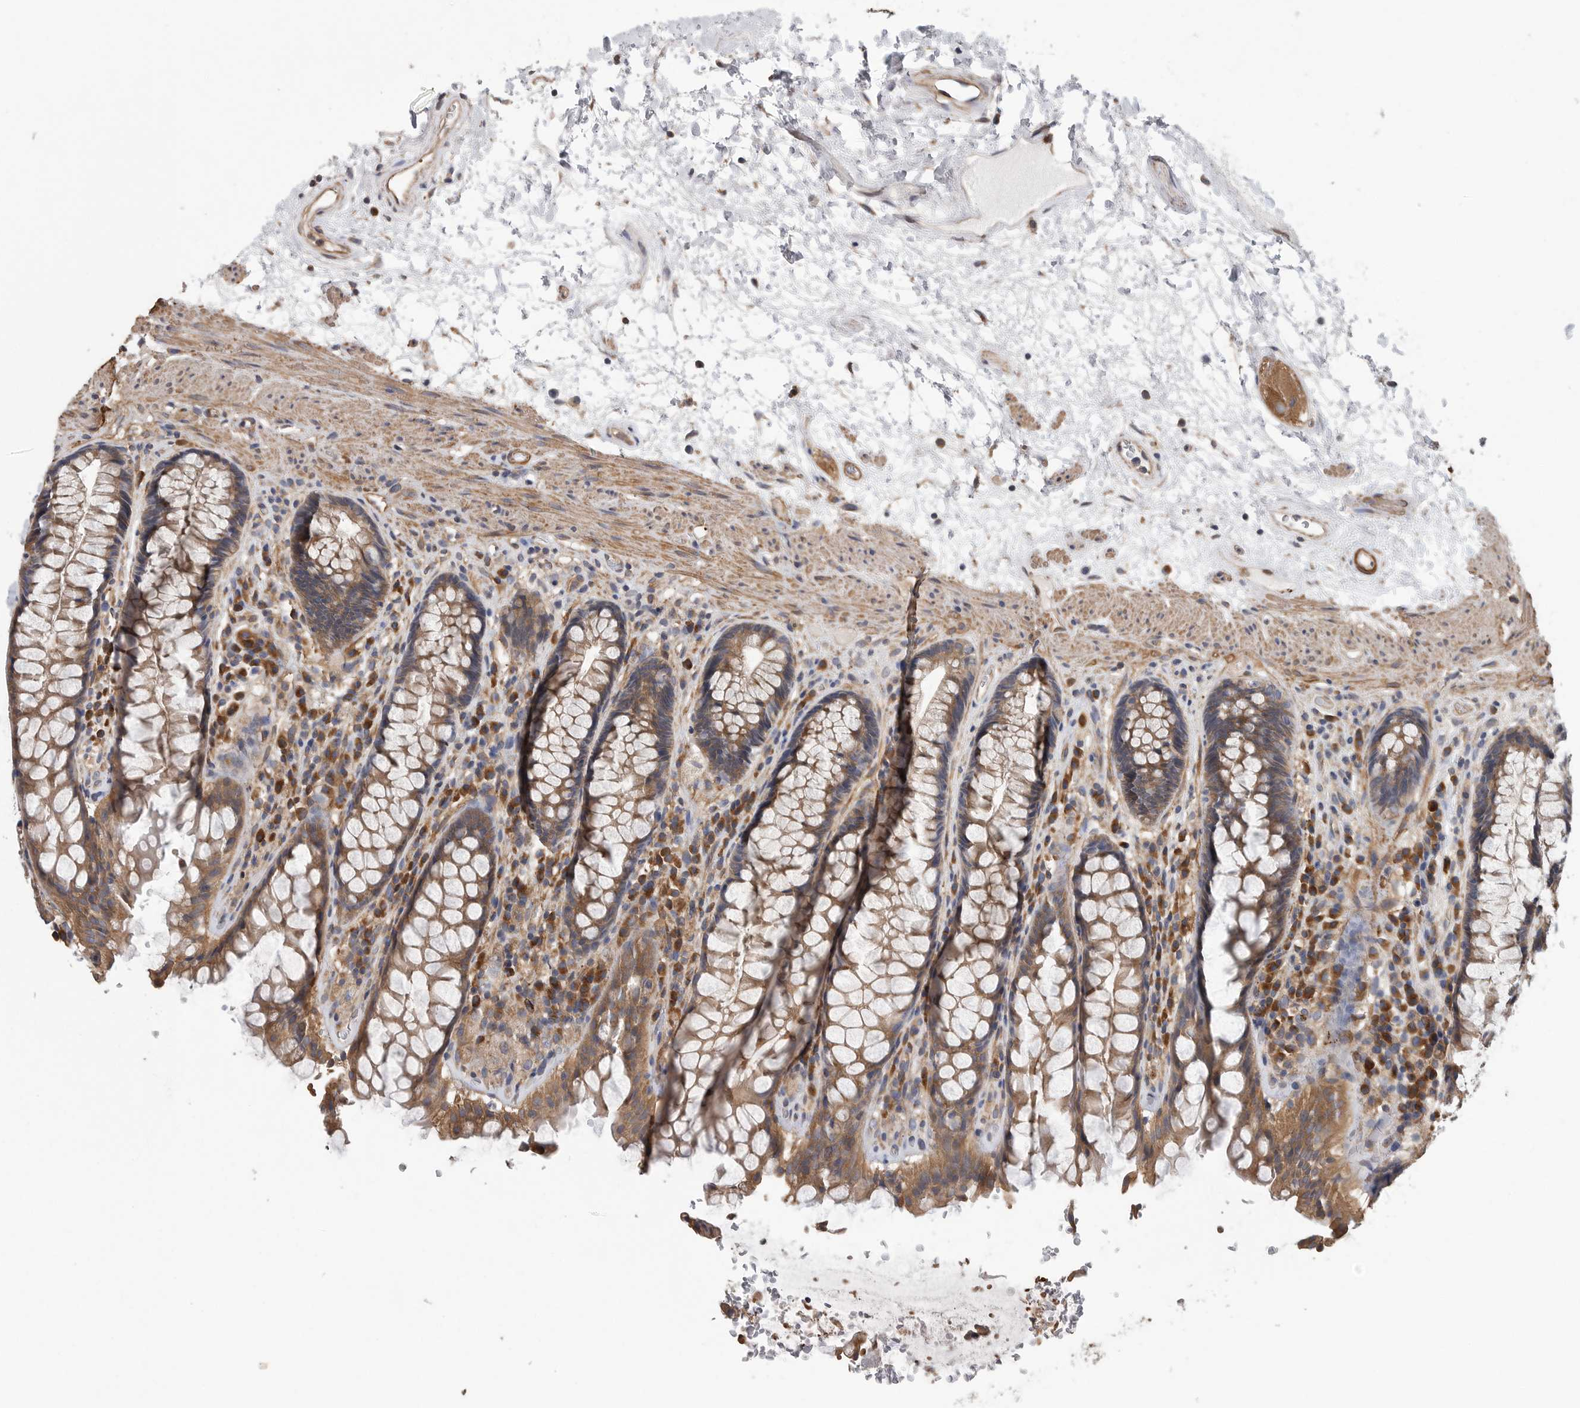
{"staining": {"intensity": "moderate", "quantity": ">75%", "location": "cytoplasmic/membranous"}, "tissue": "rectum", "cell_type": "Glandular cells", "image_type": "normal", "snomed": [{"axis": "morphology", "description": "Normal tissue, NOS"}, {"axis": "topography", "description": "Rectum"}], "caption": "A micrograph showing moderate cytoplasmic/membranous staining in approximately >75% of glandular cells in unremarkable rectum, as visualized by brown immunohistochemical staining.", "gene": "OXR1", "patient": {"sex": "male", "age": 64}}